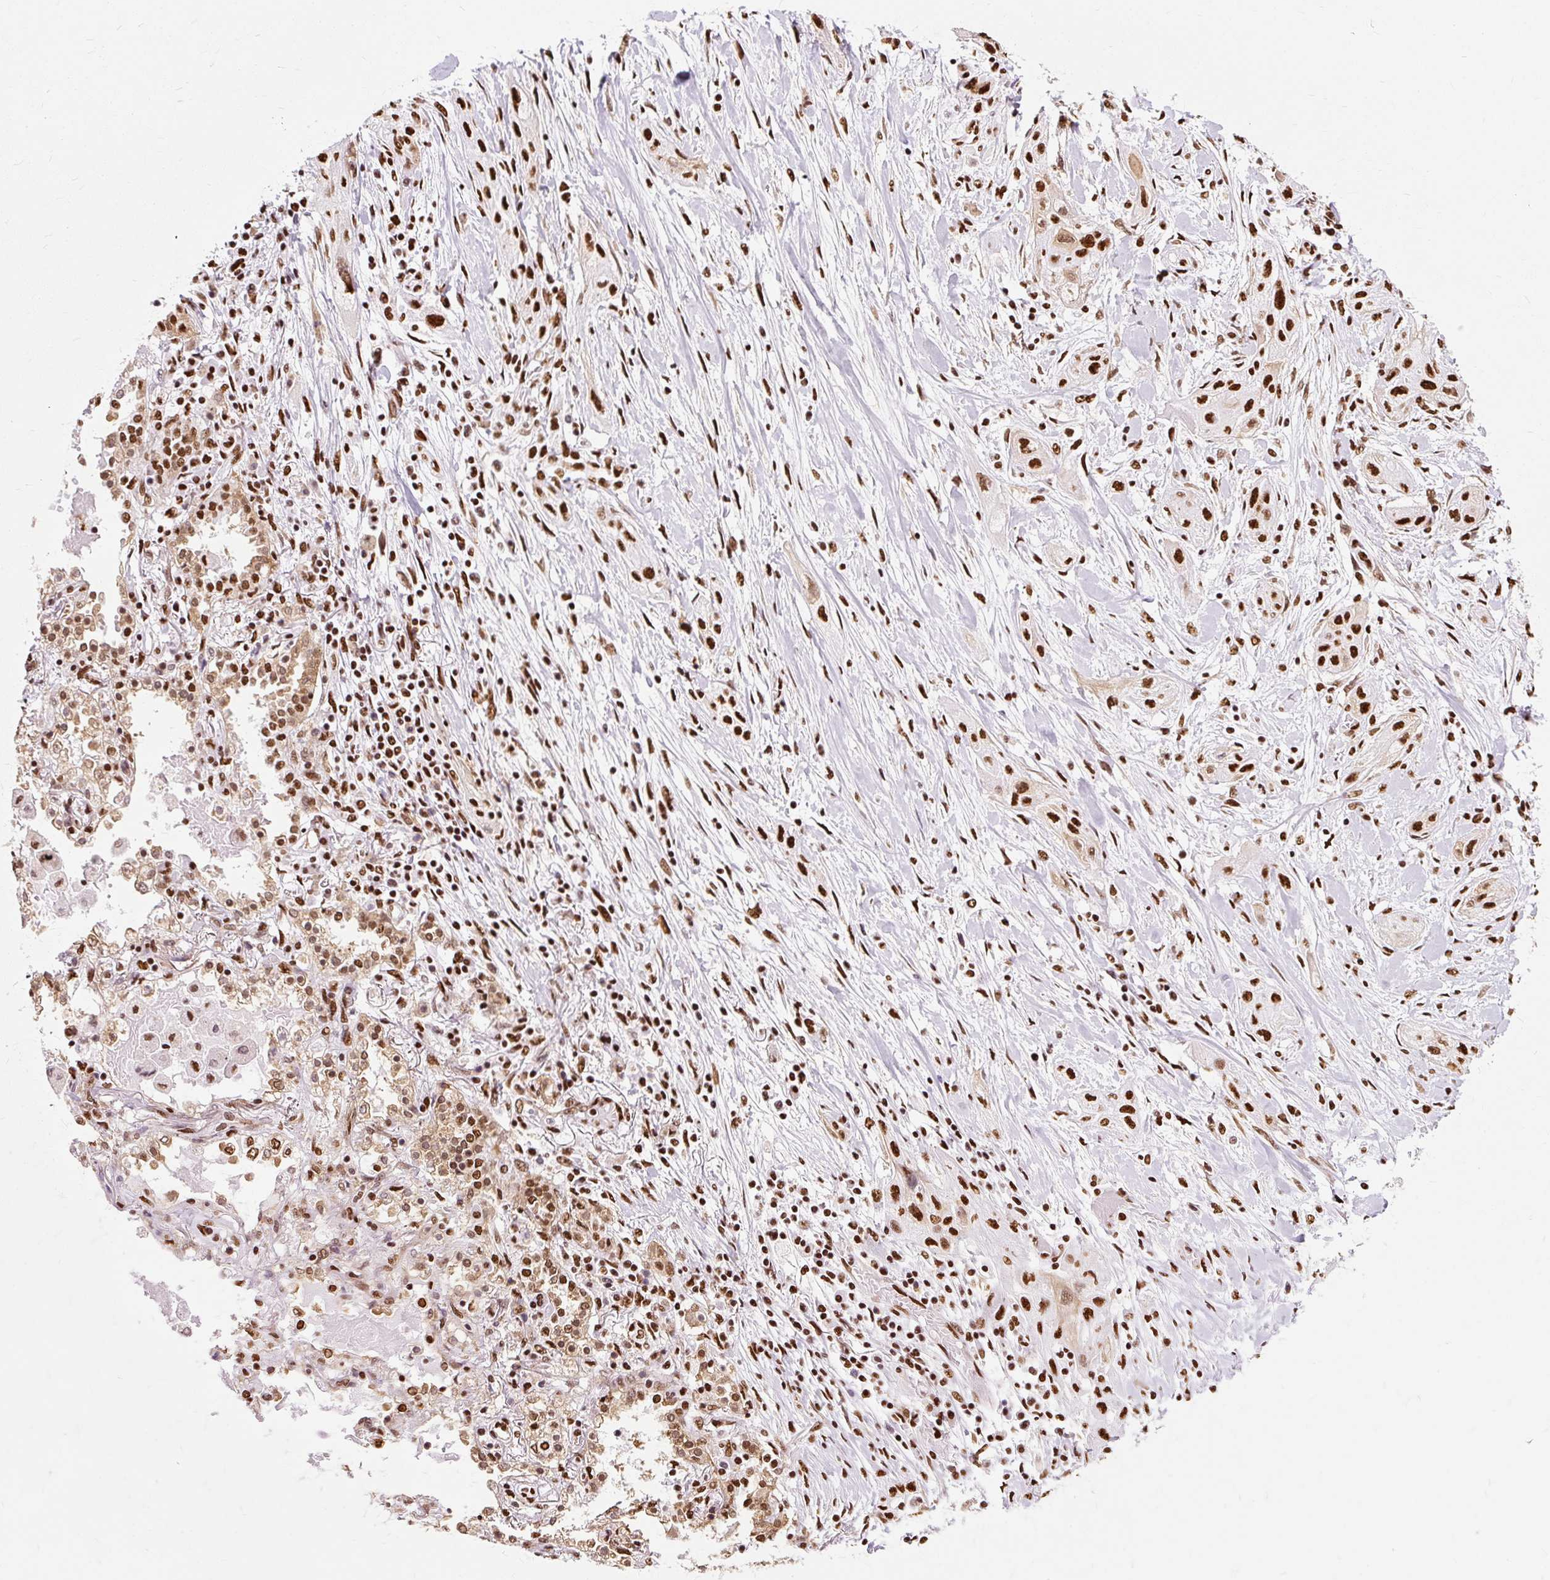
{"staining": {"intensity": "strong", "quantity": ">75%", "location": "nuclear"}, "tissue": "lung cancer", "cell_type": "Tumor cells", "image_type": "cancer", "snomed": [{"axis": "morphology", "description": "Squamous cell carcinoma, NOS"}, {"axis": "topography", "description": "Lung"}], "caption": "High-magnification brightfield microscopy of lung squamous cell carcinoma stained with DAB (3,3'-diaminobenzidine) (brown) and counterstained with hematoxylin (blue). tumor cells exhibit strong nuclear expression is appreciated in approximately>75% of cells.", "gene": "XRCC6", "patient": {"sex": "female", "age": 47}}